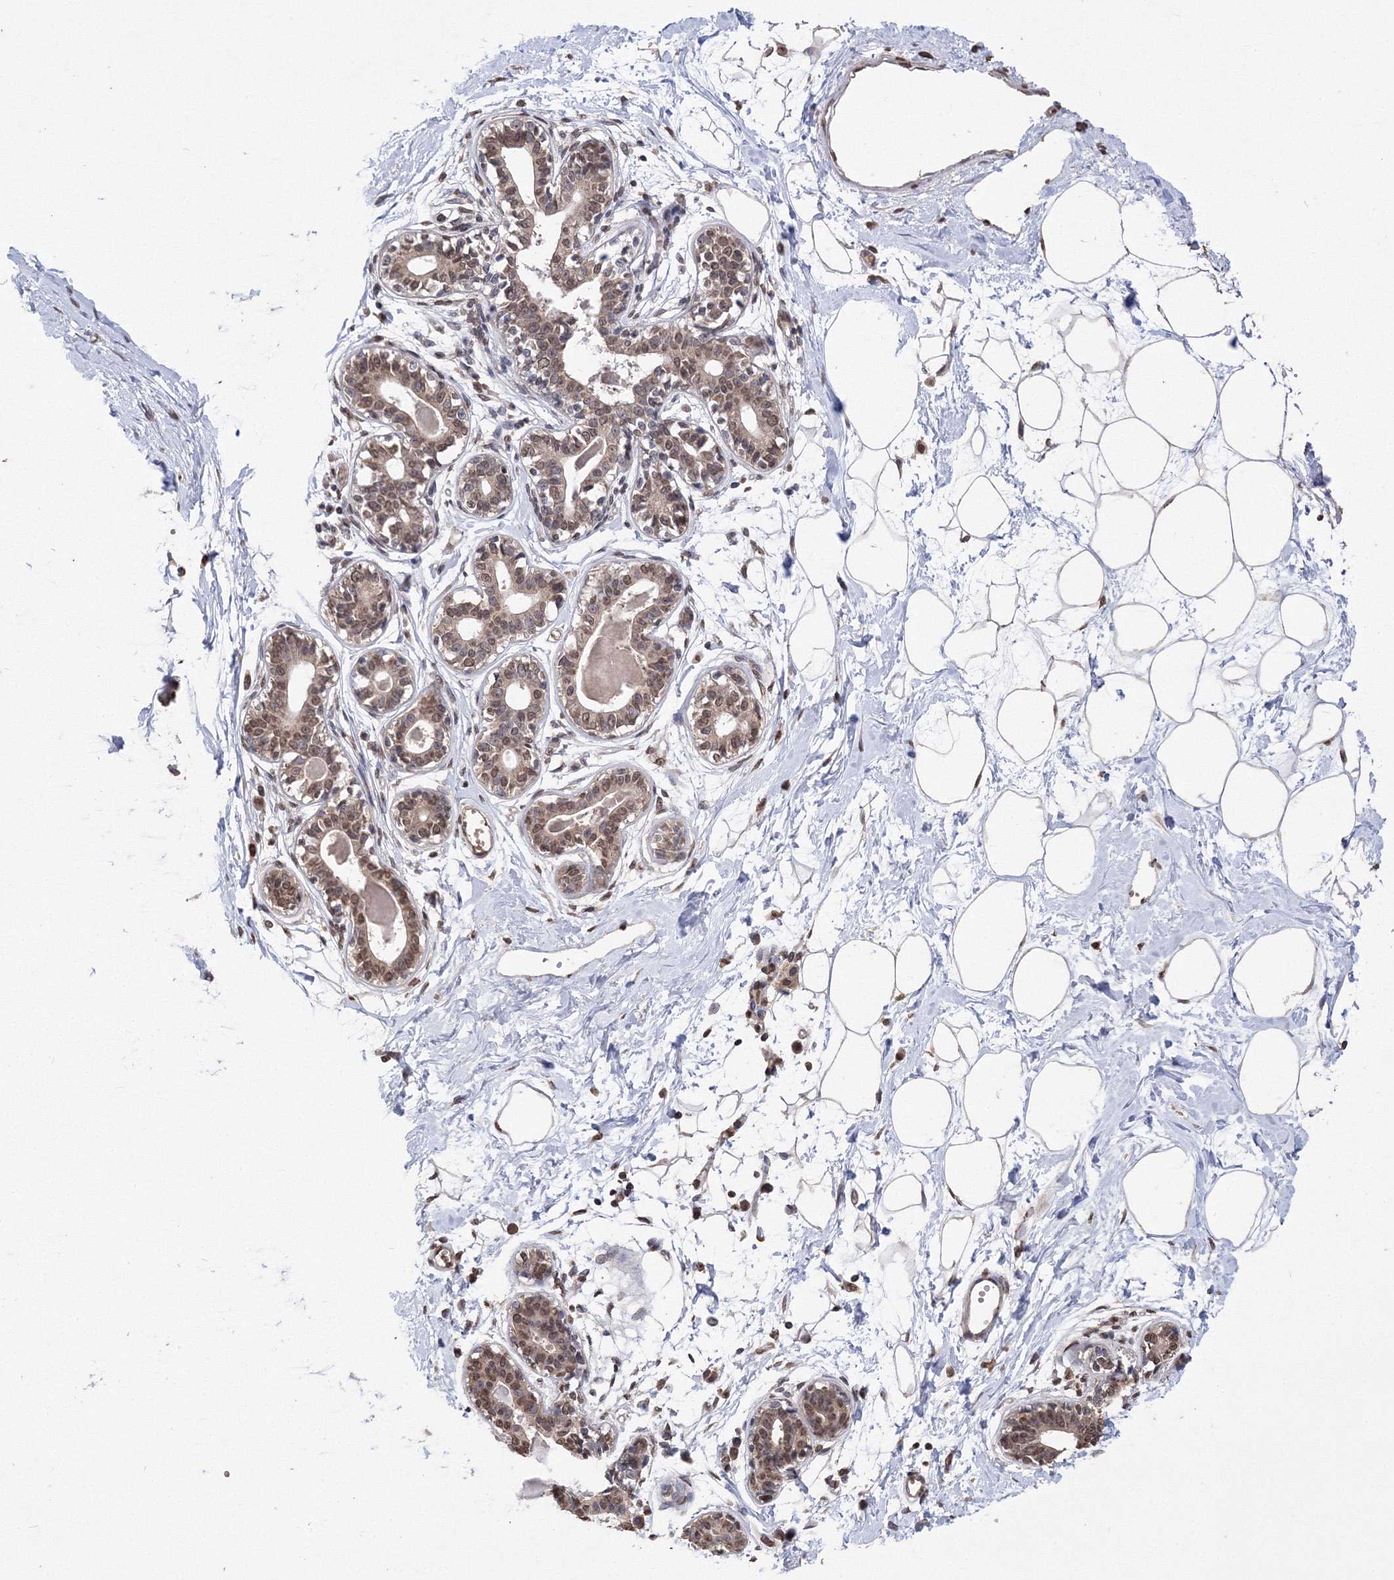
{"staining": {"intensity": "weak", "quantity": ">75%", "location": "cytoplasmic/membranous,nuclear"}, "tissue": "breast", "cell_type": "Adipocytes", "image_type": "normal", "snomed": [{"axis": "morphology", "description": "Normal tissue, NOS"}, {"axis": "topography", "description": "Breast"}], "caption": "IHC (DAB (3,3'-diaminobenzidine)) staining of normal human breast exhibits weak cytoplasmic/membranous,nuclear protein expression in about >75% of adipocytes. (Brightfield microscopy of DAB IHC at high magnification).", "gene": "GPN1", "patient": {"sex": "female", "age": 45}}